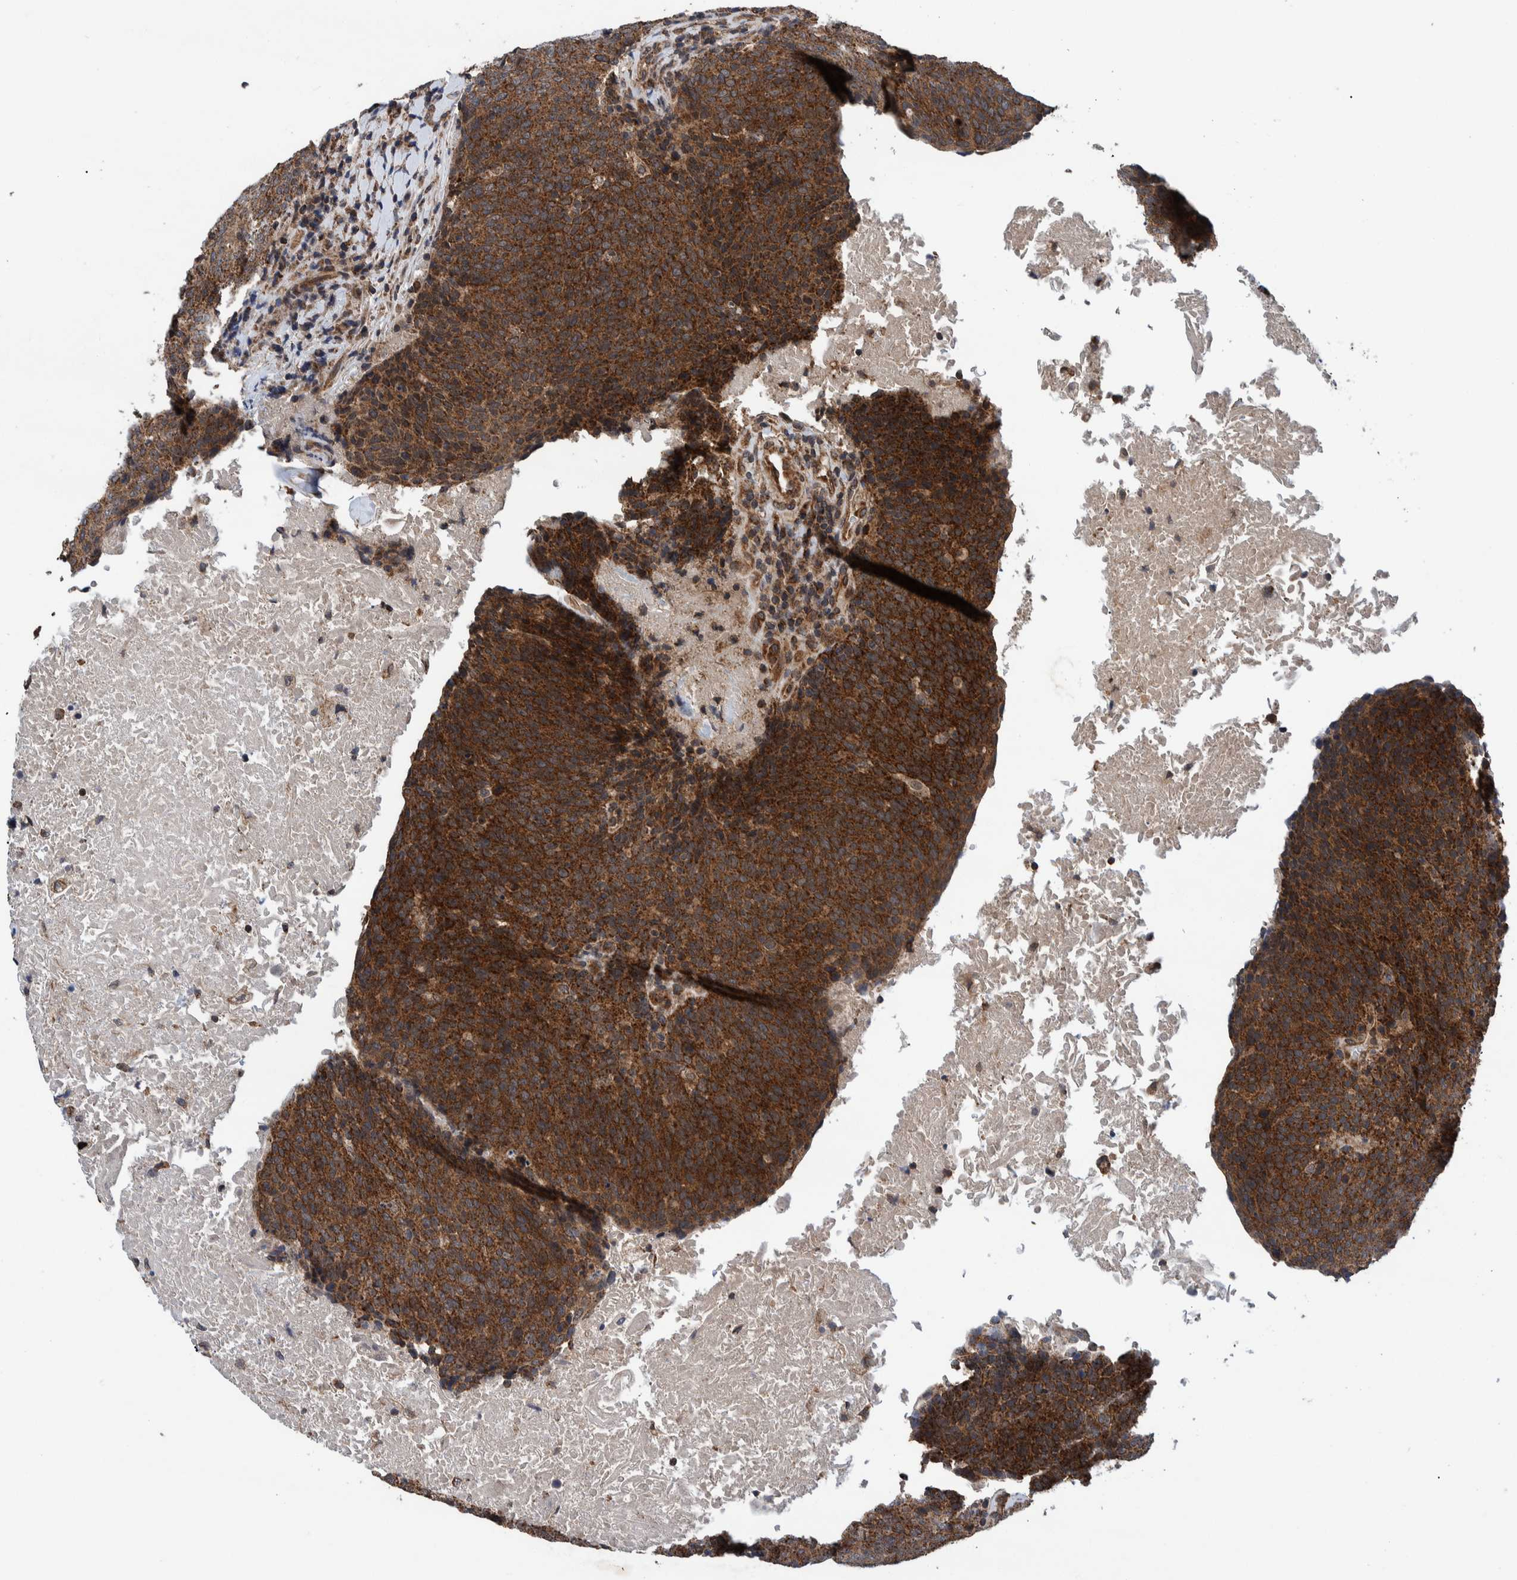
{"staining": {"intensity": "strong", "quantity": ">75%", "location": "cytoplasmic/membranous"}, "tissue": "head and neck cancer", "cell_type": "Tumor cells", "image_type": "cancer", "snomed": [{"axis": "morphology", "description": "Squamous cell carcinoma, NOS"}, {"axis": "morphology", "description": "Squamous cell carcinoma, metastatic, NOS"}, {"axis": "topography", "description": "Lymph node"}, {"axis": "topography", "description": "Head-Neck"}], "caption": "This is a micrograph of IHC staining of head and neck metastatic squamous cell carcinoma, which shows strong staining in the cytoplasmic/membranous of tumor cells.", "gene": "MRPS7", "patient": {"sex": "male", "age": 62}}